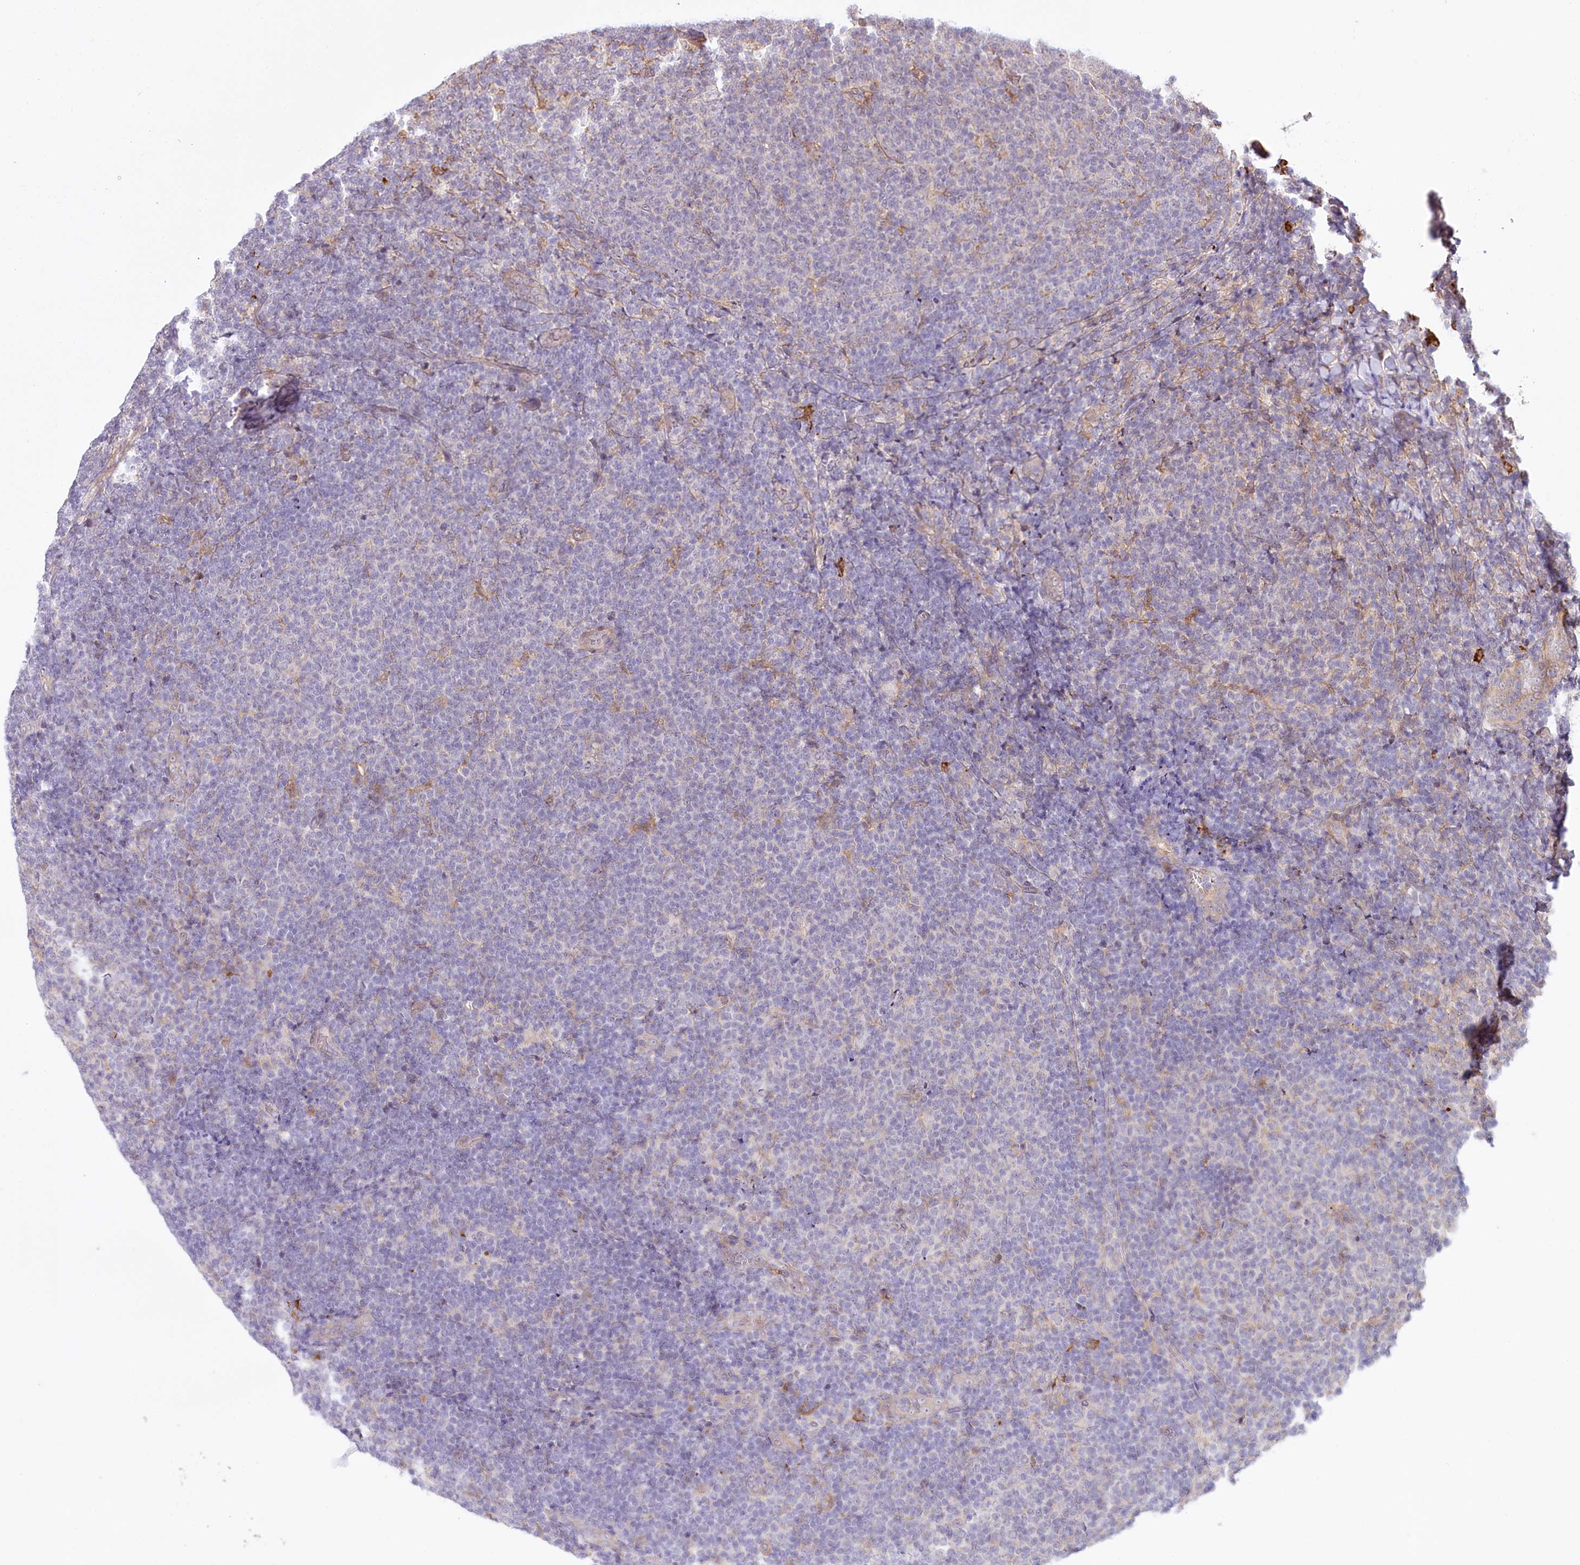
{"staining": {"intensity": "negative", "quantity": "none", "location": "none"}, "tissue": "lymphoma", "cell_type": "Tumor cells", "image_type": "cancer", "snomed": [{"axis": "morphology", "description": "Malignant lymphoma, non-Hodgkin's type, Low grade"}, {"axis": "topography", "description": "Lymph node"}], "caption": "Micrograph shows no protein staining in tumor cells of malignant lymphoma, non-Hodgkin's type (low-grade) tissue.", "gene": "TUBGCP2", "patient": {"sex": "male", "age": 66}}